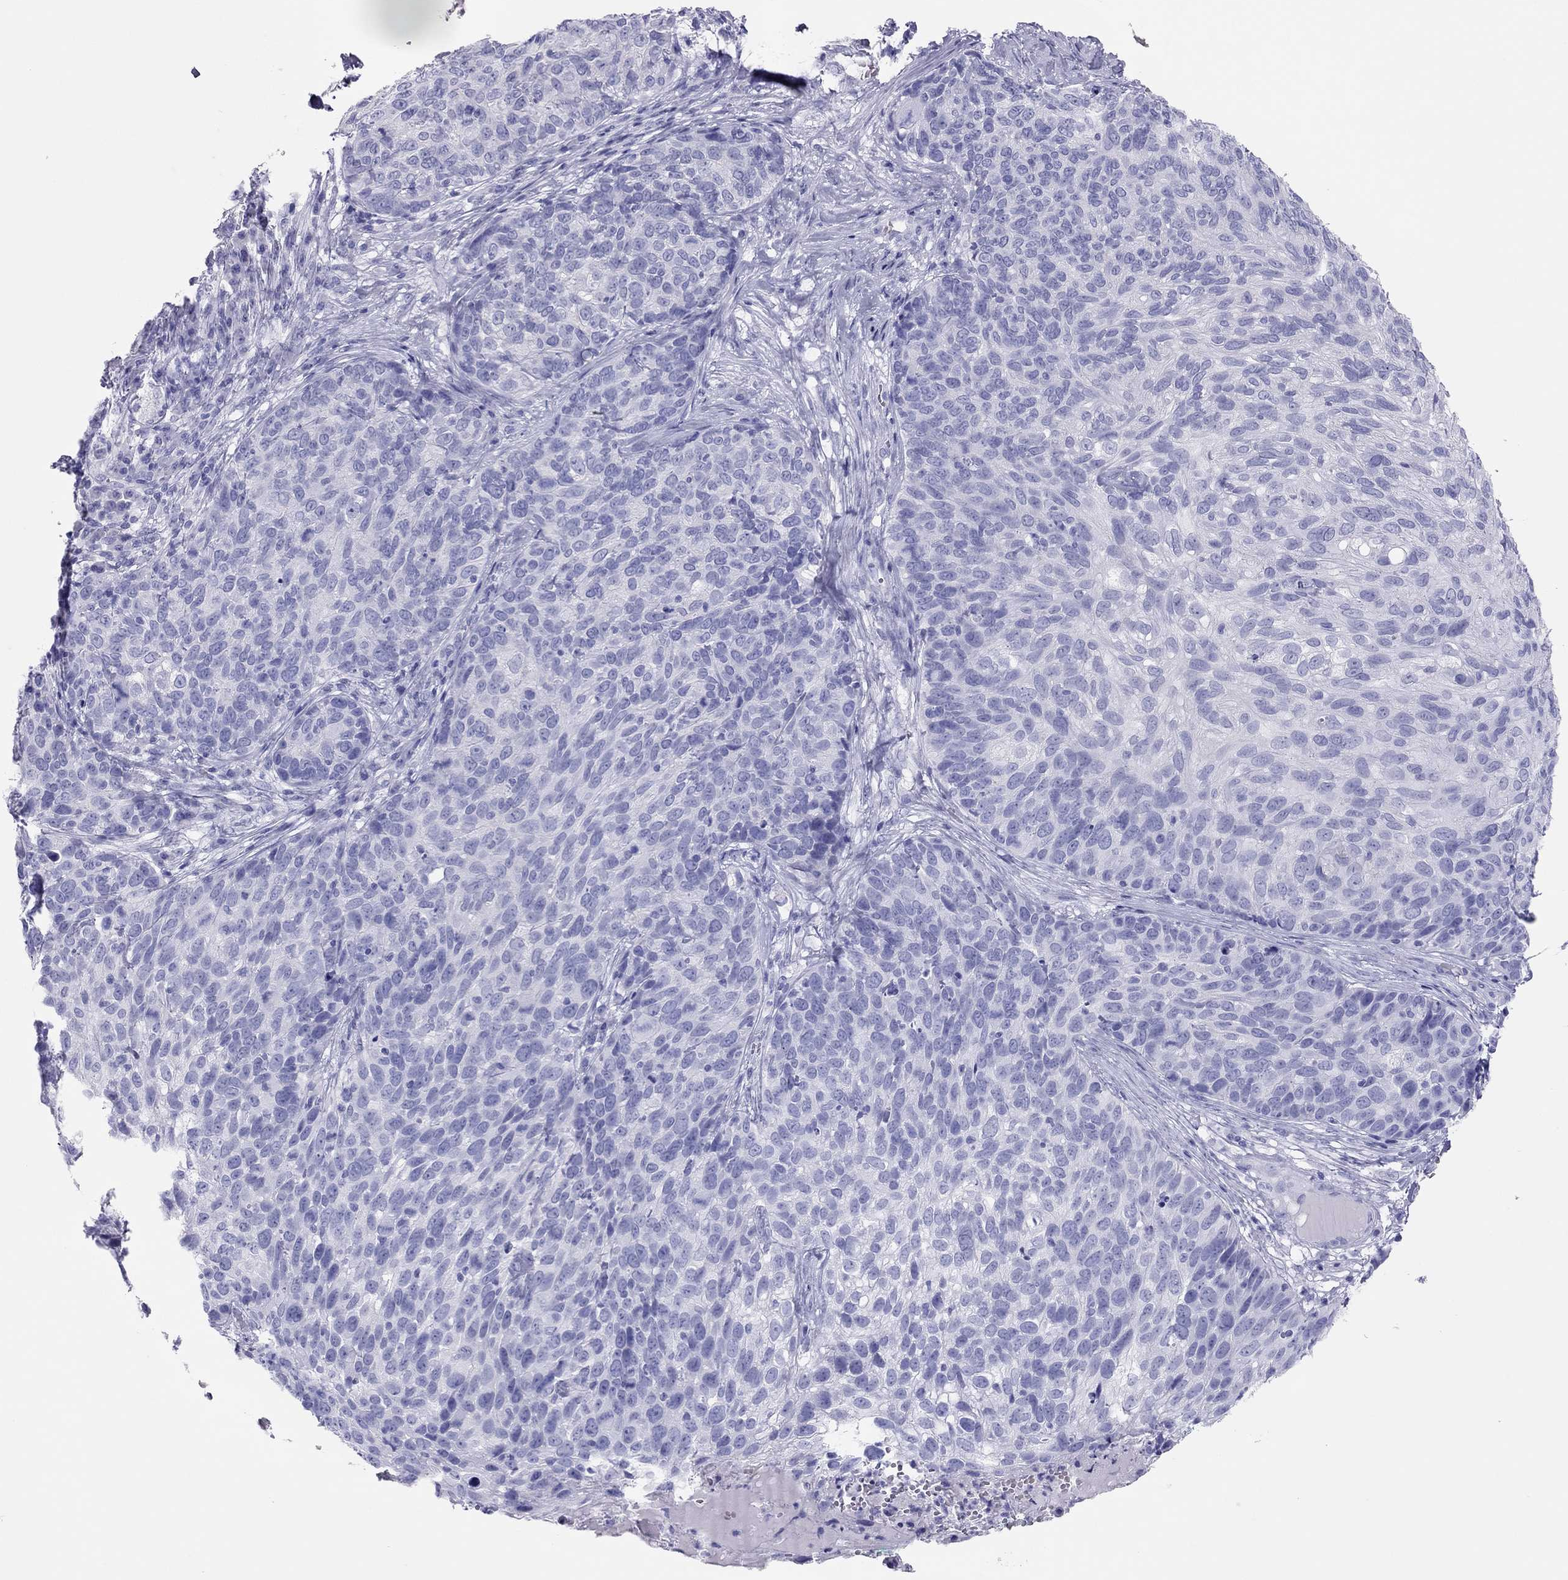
{"staining": {"intensity": "negative", "quantity": "none", "location": "none"}, "tissue": "skin cancer", "cell_type": "Tumor cells", "image_type": "cancer", "snomed": [{"axis": "morphology", "description": "Squamous cell carcinoma, NOS"}, {"axis": "topography", "description": "Skin"}], "caption": "IHC image of neoplastic tissue: skin cancer (squamous cell carcinoma) stained with DAB reveals no significant protein positivity in tumor cells. (Immunohistochemistry (ihc), brightfield microscopy, high magnification).", "gene": "TSHB", "patient": {"sex": "male", "age": 92}}